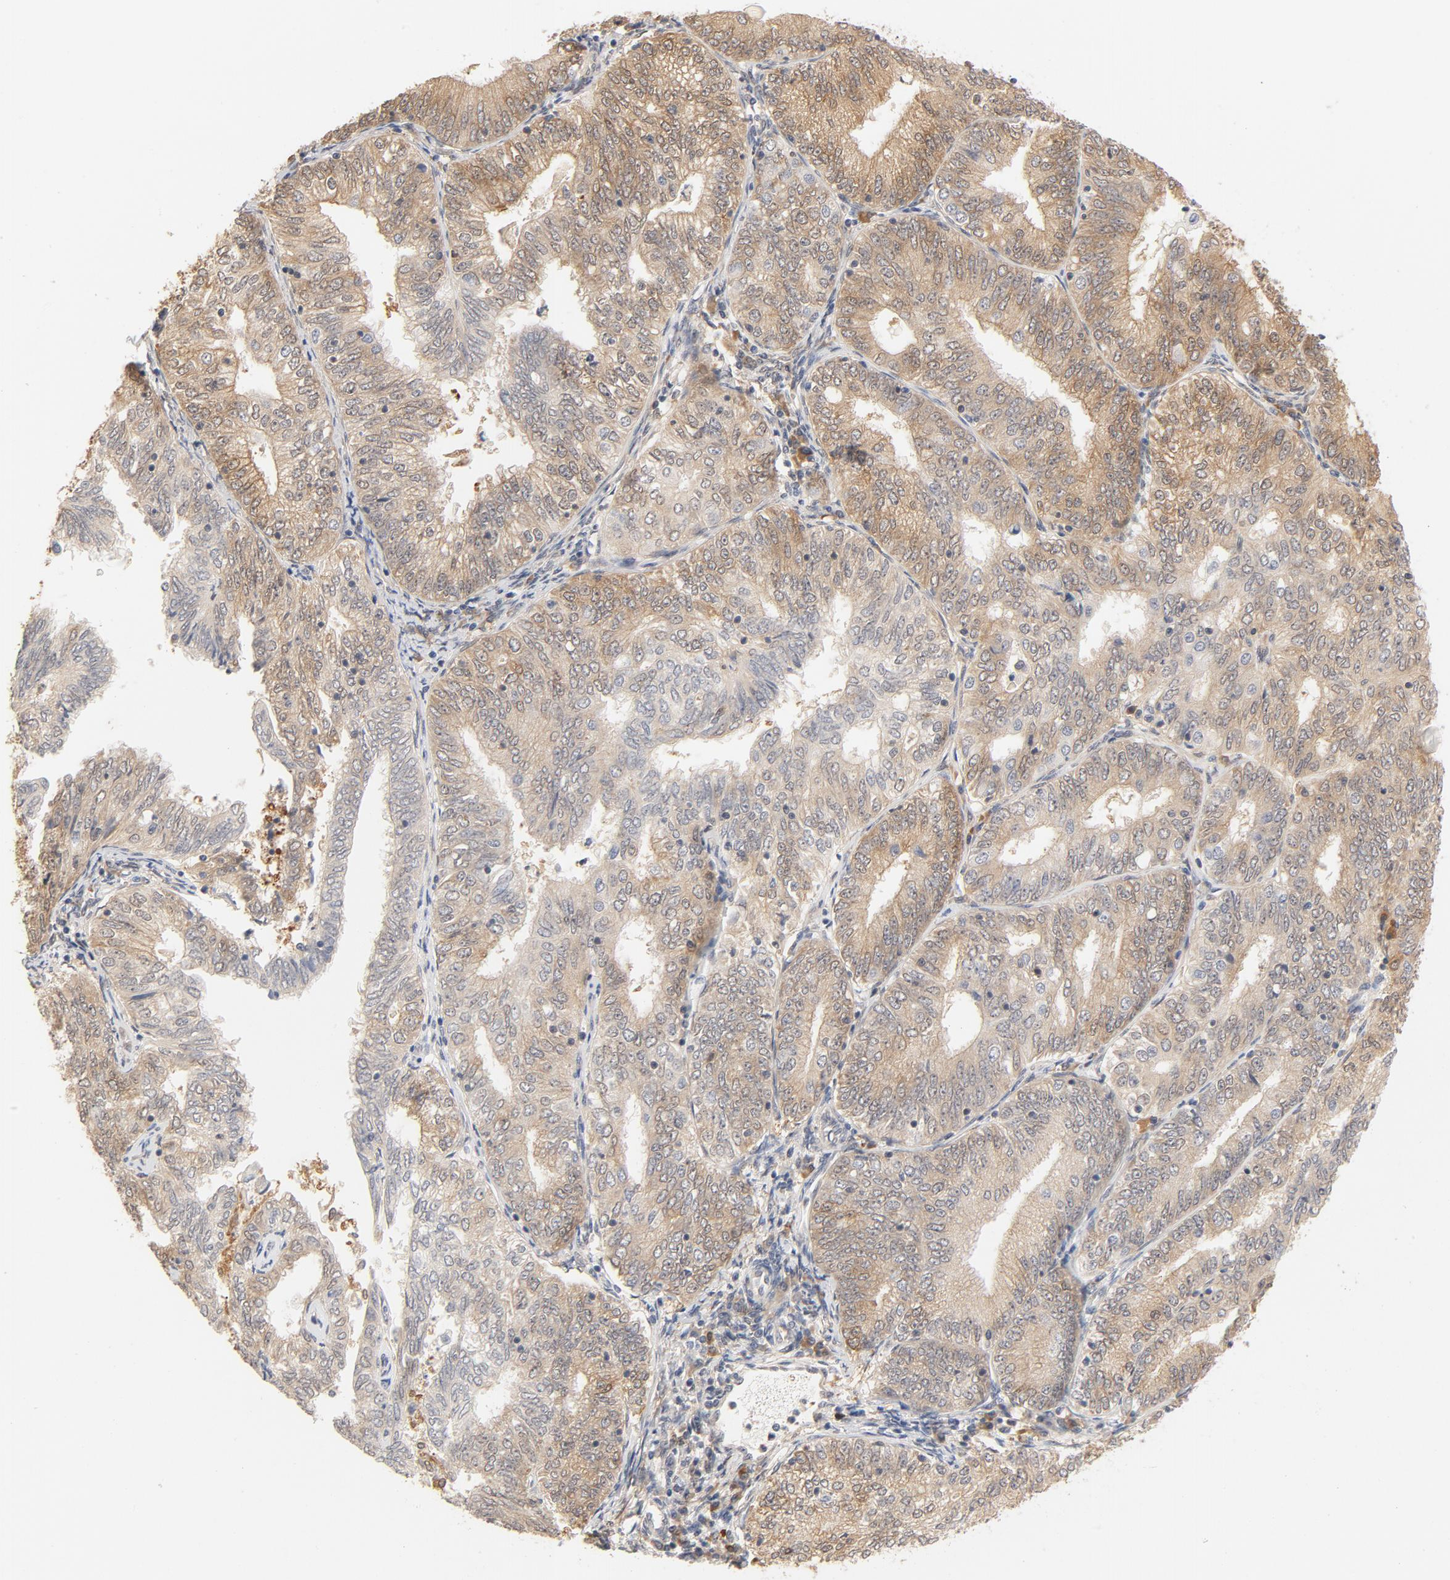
{"staining": {"intensity": "moderate", "quantity": ">75%", "location": "cytoplasmic/membranous"}, "tissue": "endometrial cancer", "cell_type": "Tumor cells", "image_type": "cancer", "snomed": [{"axis": "morphology", "description": "Adenocarcinoma, NOS"}, {"axis": "topography", "description": "Endometrium"}], "caption": "DAB immunohistochemical staining of human endometrial cancer (adenocarcinoma) exhibits moderate cytoplasmic/membranous protein expression in about >75% of tumor cells. (Brightfield microscopy of DAB IHC at high magnification).", "gene": "EIF4E", "patient": {"sex": "female", "age": 69}}